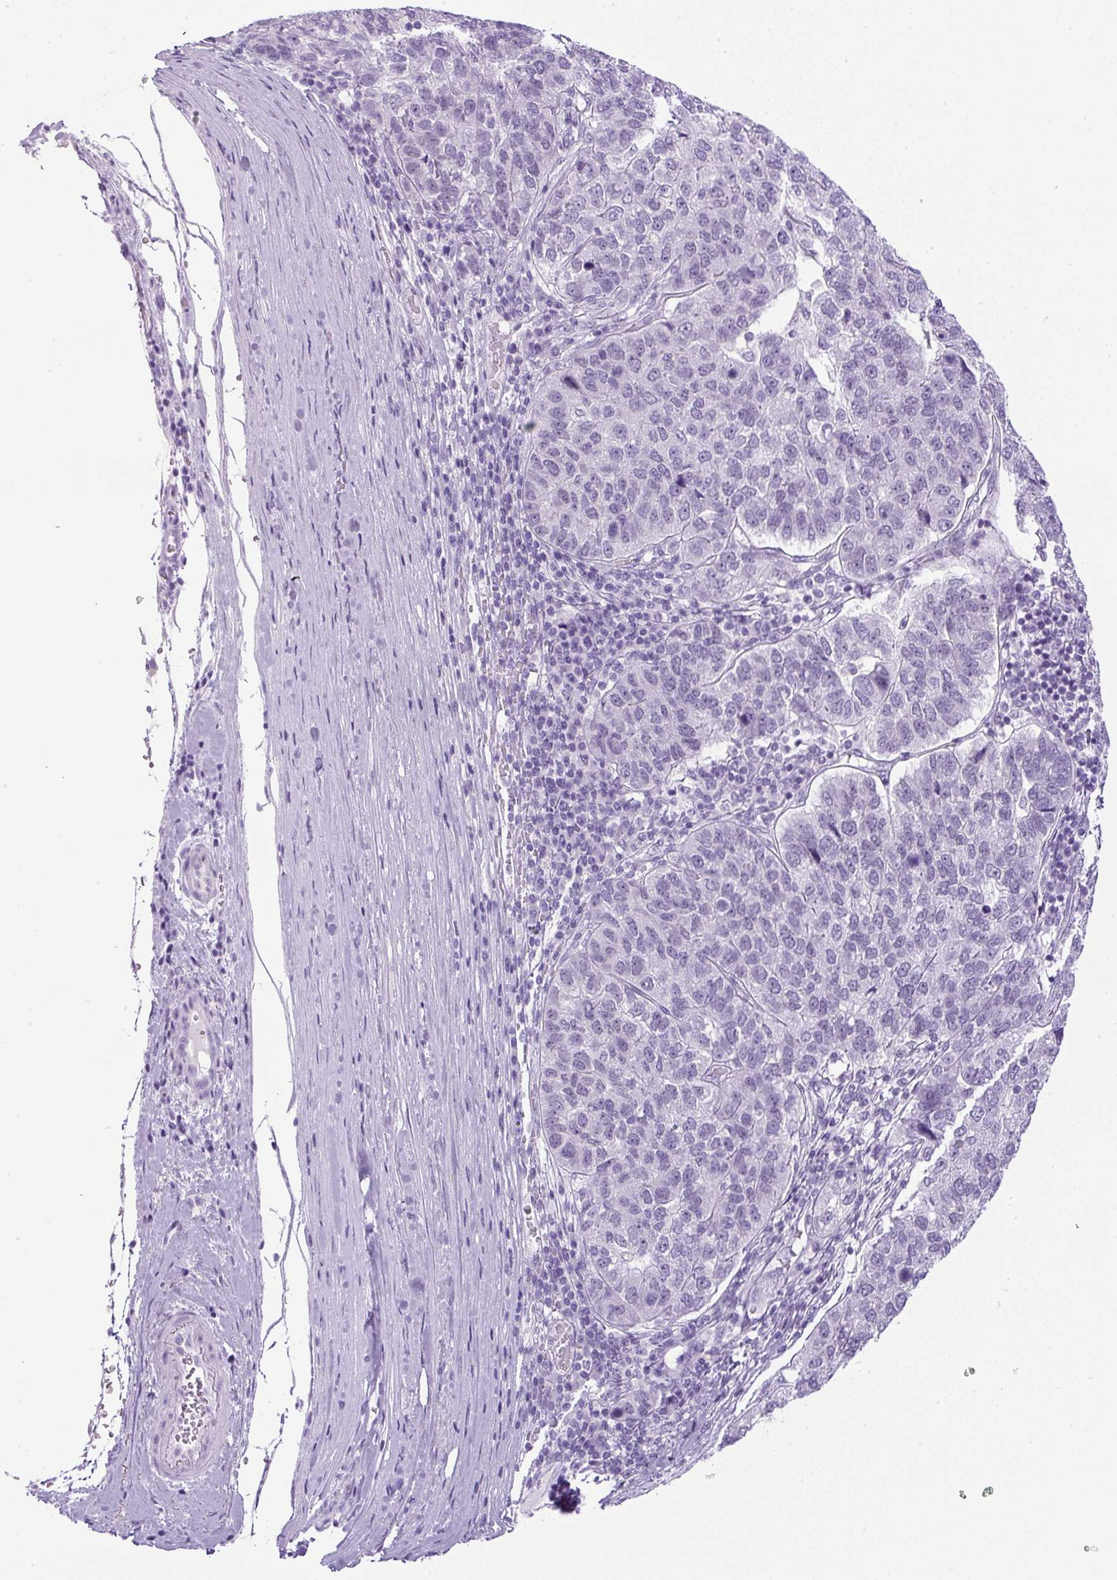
{"staining": {"intensity": "negative", "quantity": "none", "location": "none"}, "tissue": "pancreatic cancer", "cell_type": "Tumor cells", "image_type": "cancer", "snomed": [{"axis": "morphology", "description": "Adenocarcinoma, NOS"}, {"axis": "topography", "description": "Pancreas"}], "caption": "Tumor cells are negative for protein expression in human pancreatic cancer (adenocarcinoma). The staining is performed using DAB (3,3'-diaminobenzidine) brown chromogen with nuclei counter-stained in using hematoxylin.", "gene": "RHBDD2", "patient": {"sex": "female", "age": 61}}